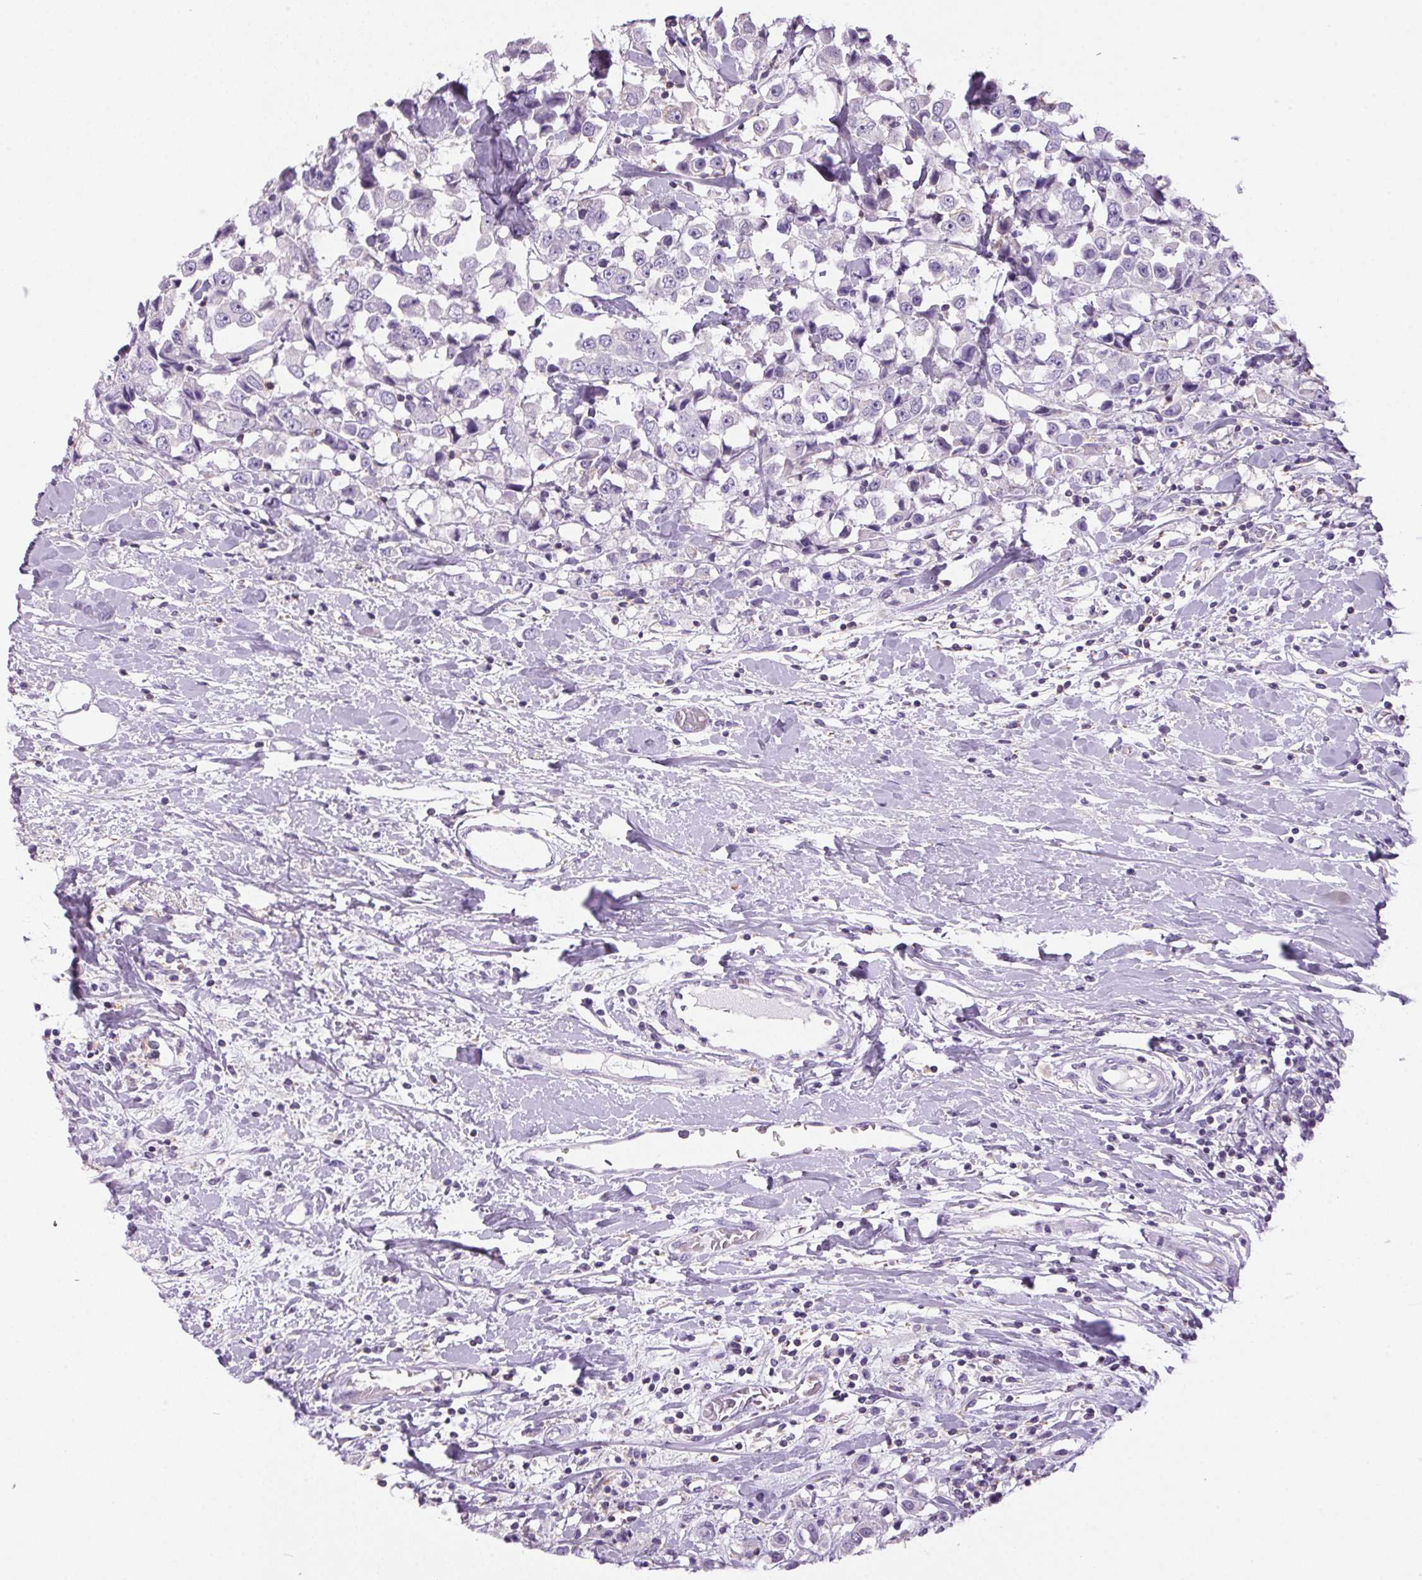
{"staining": {"intensity": "negative", "quantity": "none", "location": "none"}, "tissue": "breast cancer", "cell_type": "Tumor cells", "image_type": "cancer", "snomed": [{"axis": "morphology", "description": "Duct carcinoma"}, {"axis": "topography", "description": "Breast"}], "caption": "A histopathology image of invasive ductal carcinoma (breast) stained for a protein demonstrates no brown staining in tumor cells.", "gene": "S100A2", "patient": {"sex": "female", "age": 61}}